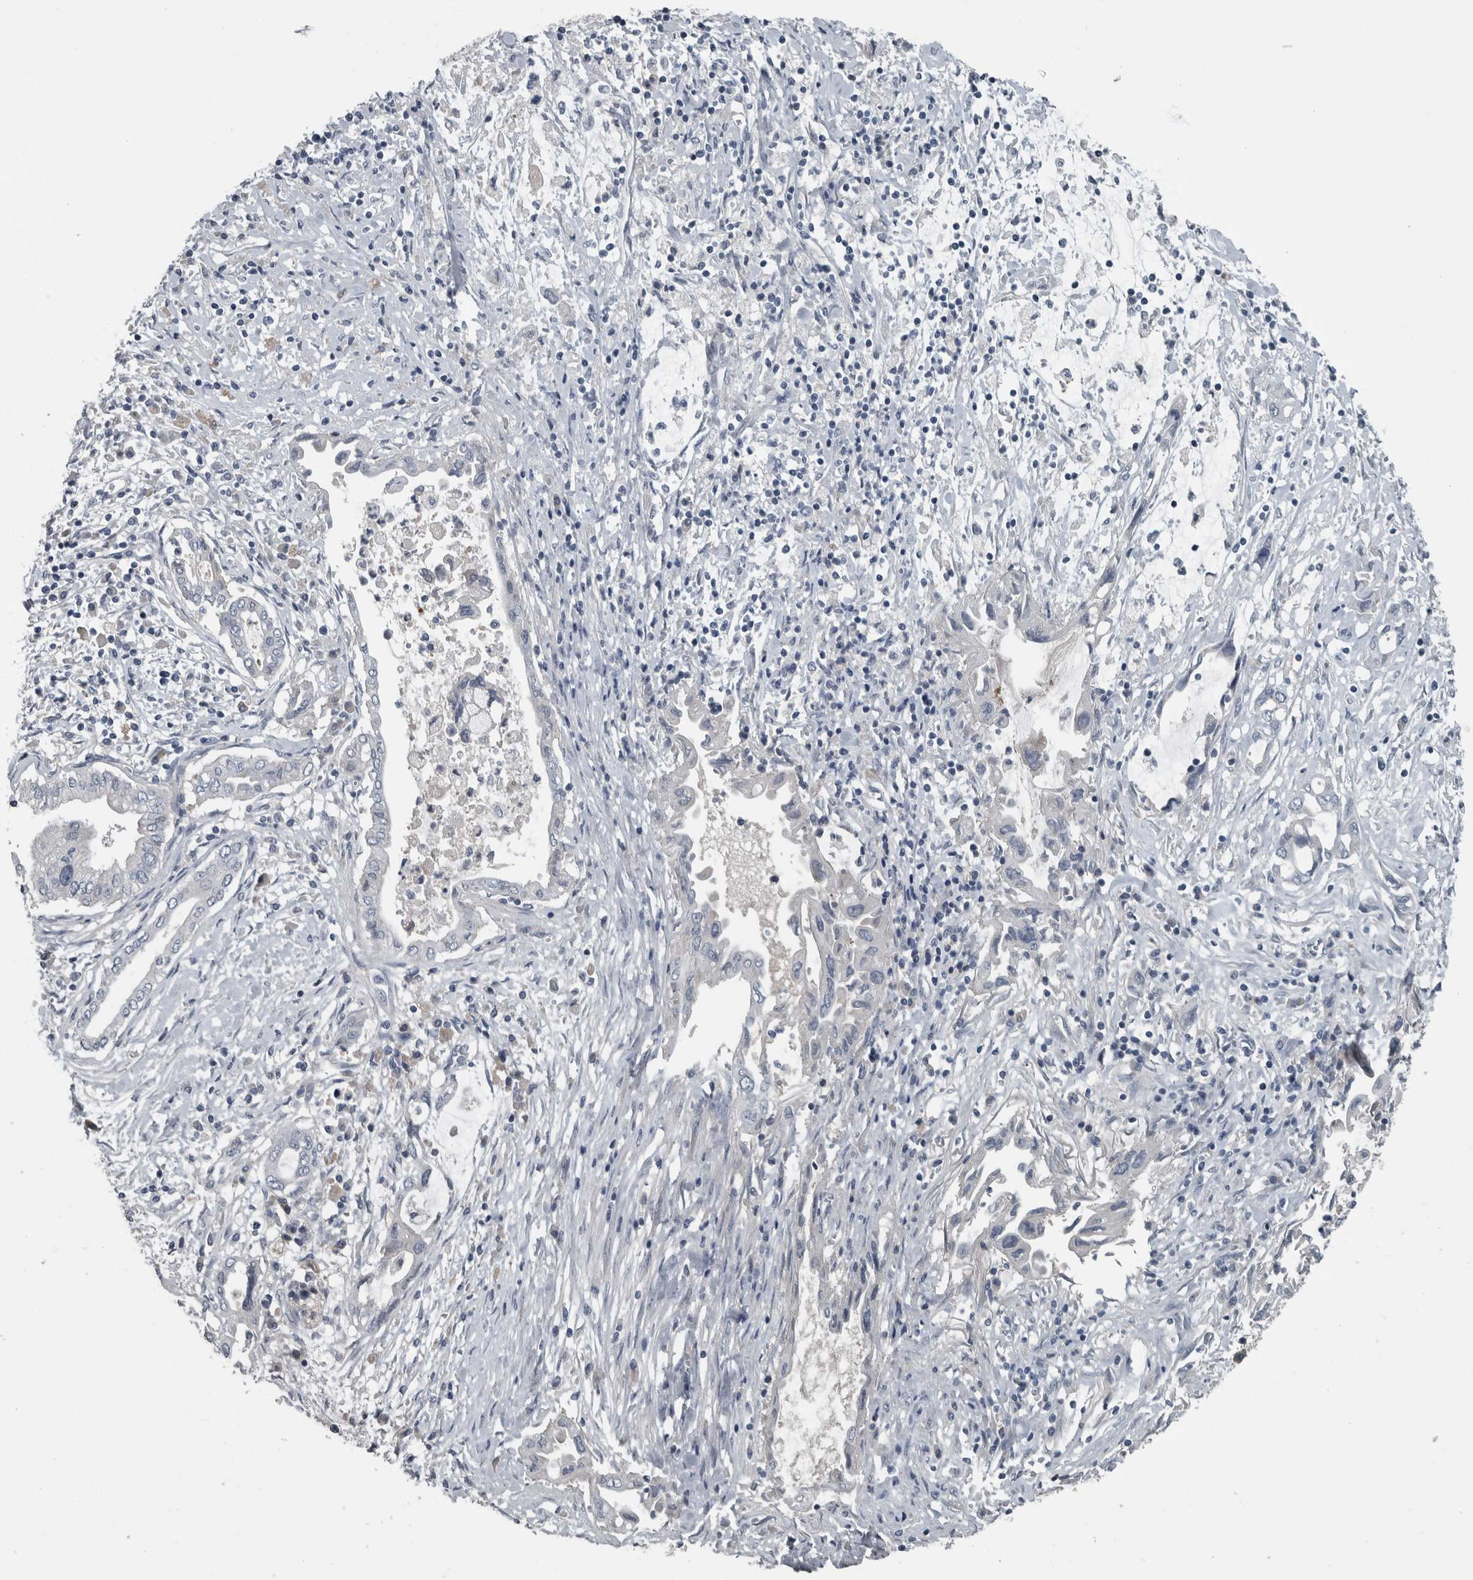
{"staining": {"intensity": "negative", "quantity": "none", "location": "none"}, "tissue": "pancreatic cancer", "cell_type": "Tumor cells", "image_type": "cancer", "snomed": [{"axis": "morphology", "description": "Adenocarcinoma, NOS"}, {"axis": "topography", "description": "Pancreas"}], "caption": "A high-resolution photomicrograph shows immunohistochemistry (IHC) staining of adenocarcinoma (pancreatic), which shows no significant positivity in tumor cells.", "gene": "KRT20", "patient": {"sex": "female", "age": 57}}